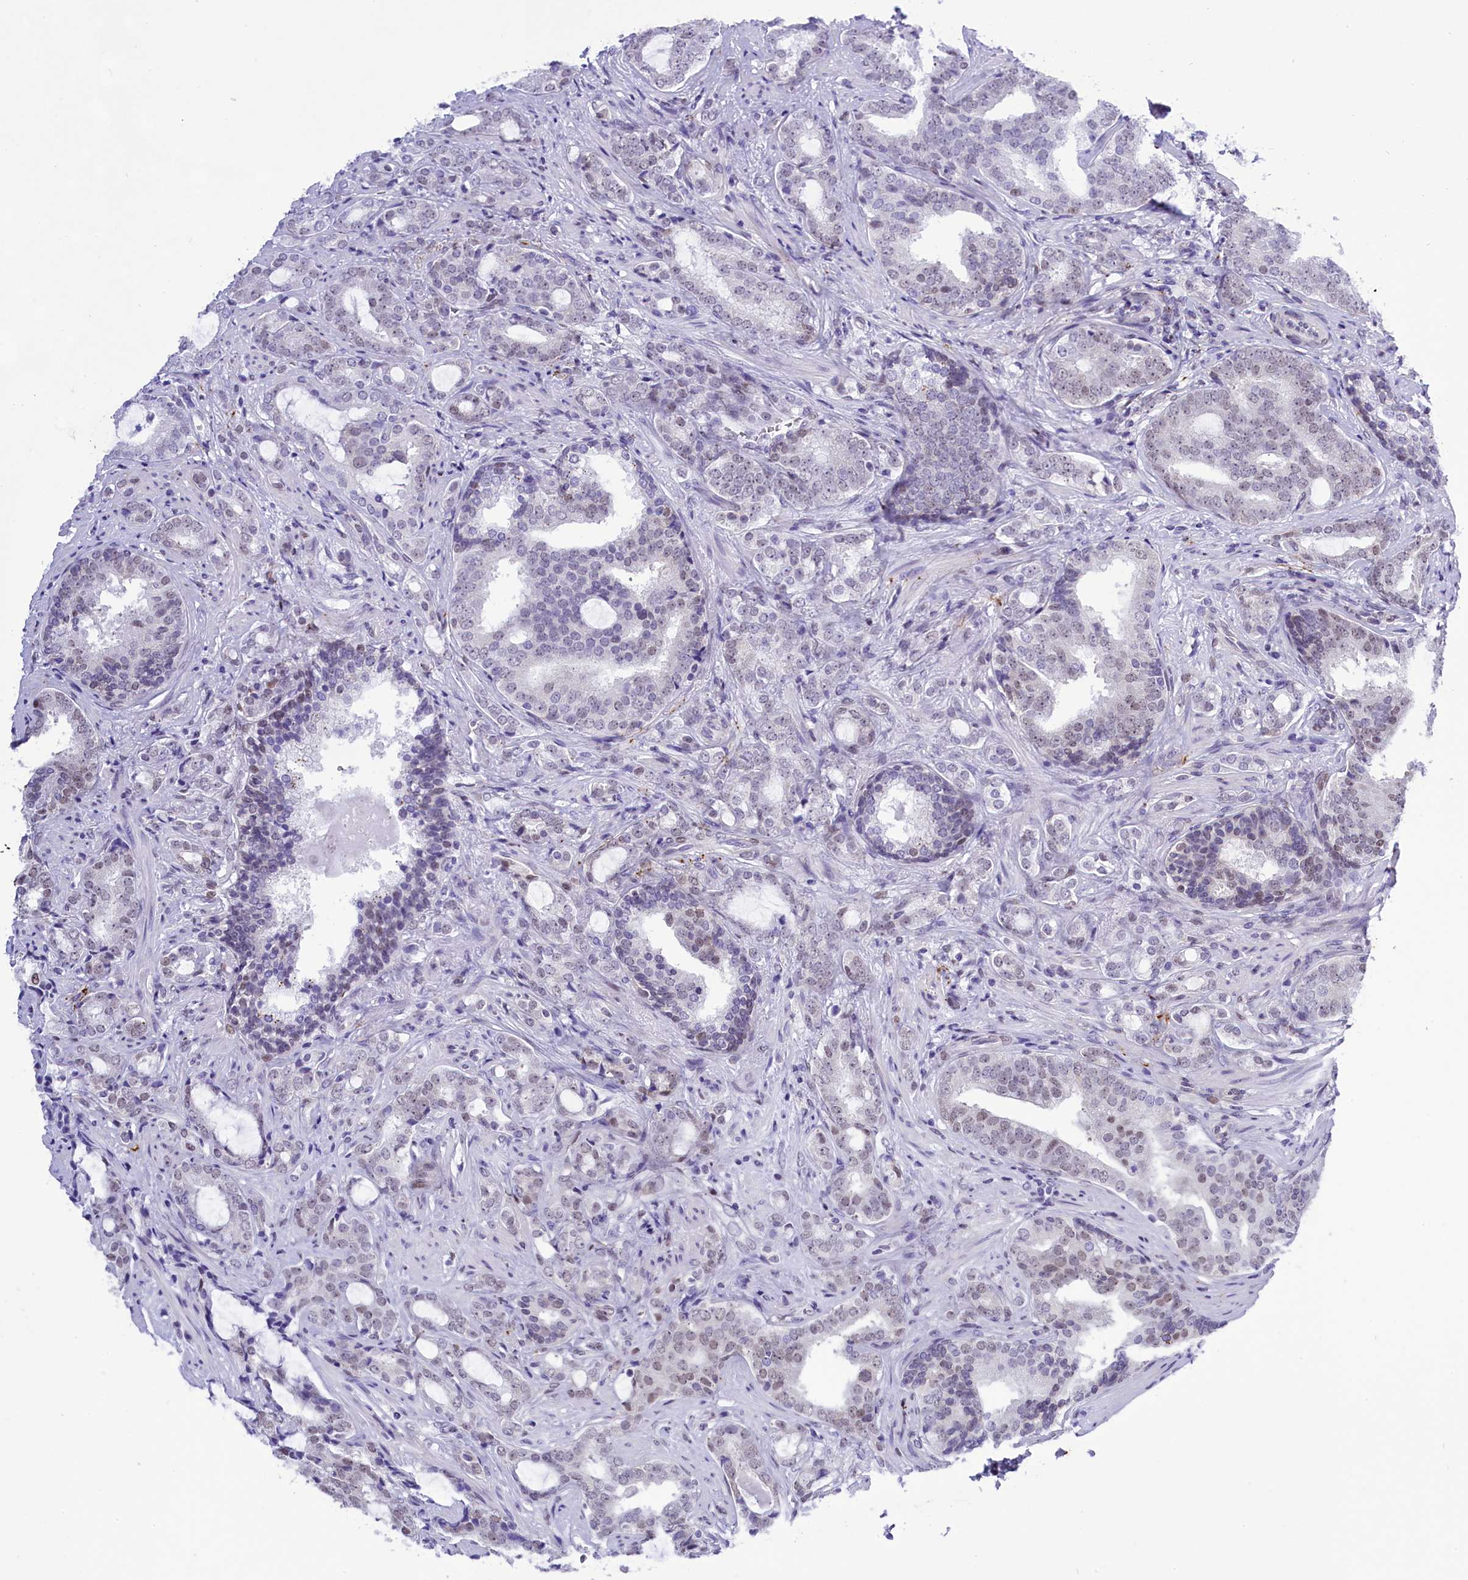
{"staining": {"intensity": "weak", "quantity": "<25%", "location": "nuclear"}, "tissue": "prostate cancer", "cell_type": "Tumor cells", "image_type": "cancer", "snomed": [{"axis": "morphology", "description": "Adenocarcinoma, High grade"}, {"axis": "topography", "description": "Prostate"}], "caption": "The micrograph reveals no staining of tumor cells in prostate cancer (adenocarcinoma (high-grade)).", "gene": "RPS6KB1", "patient": {"sex": "male", "age": 63}}